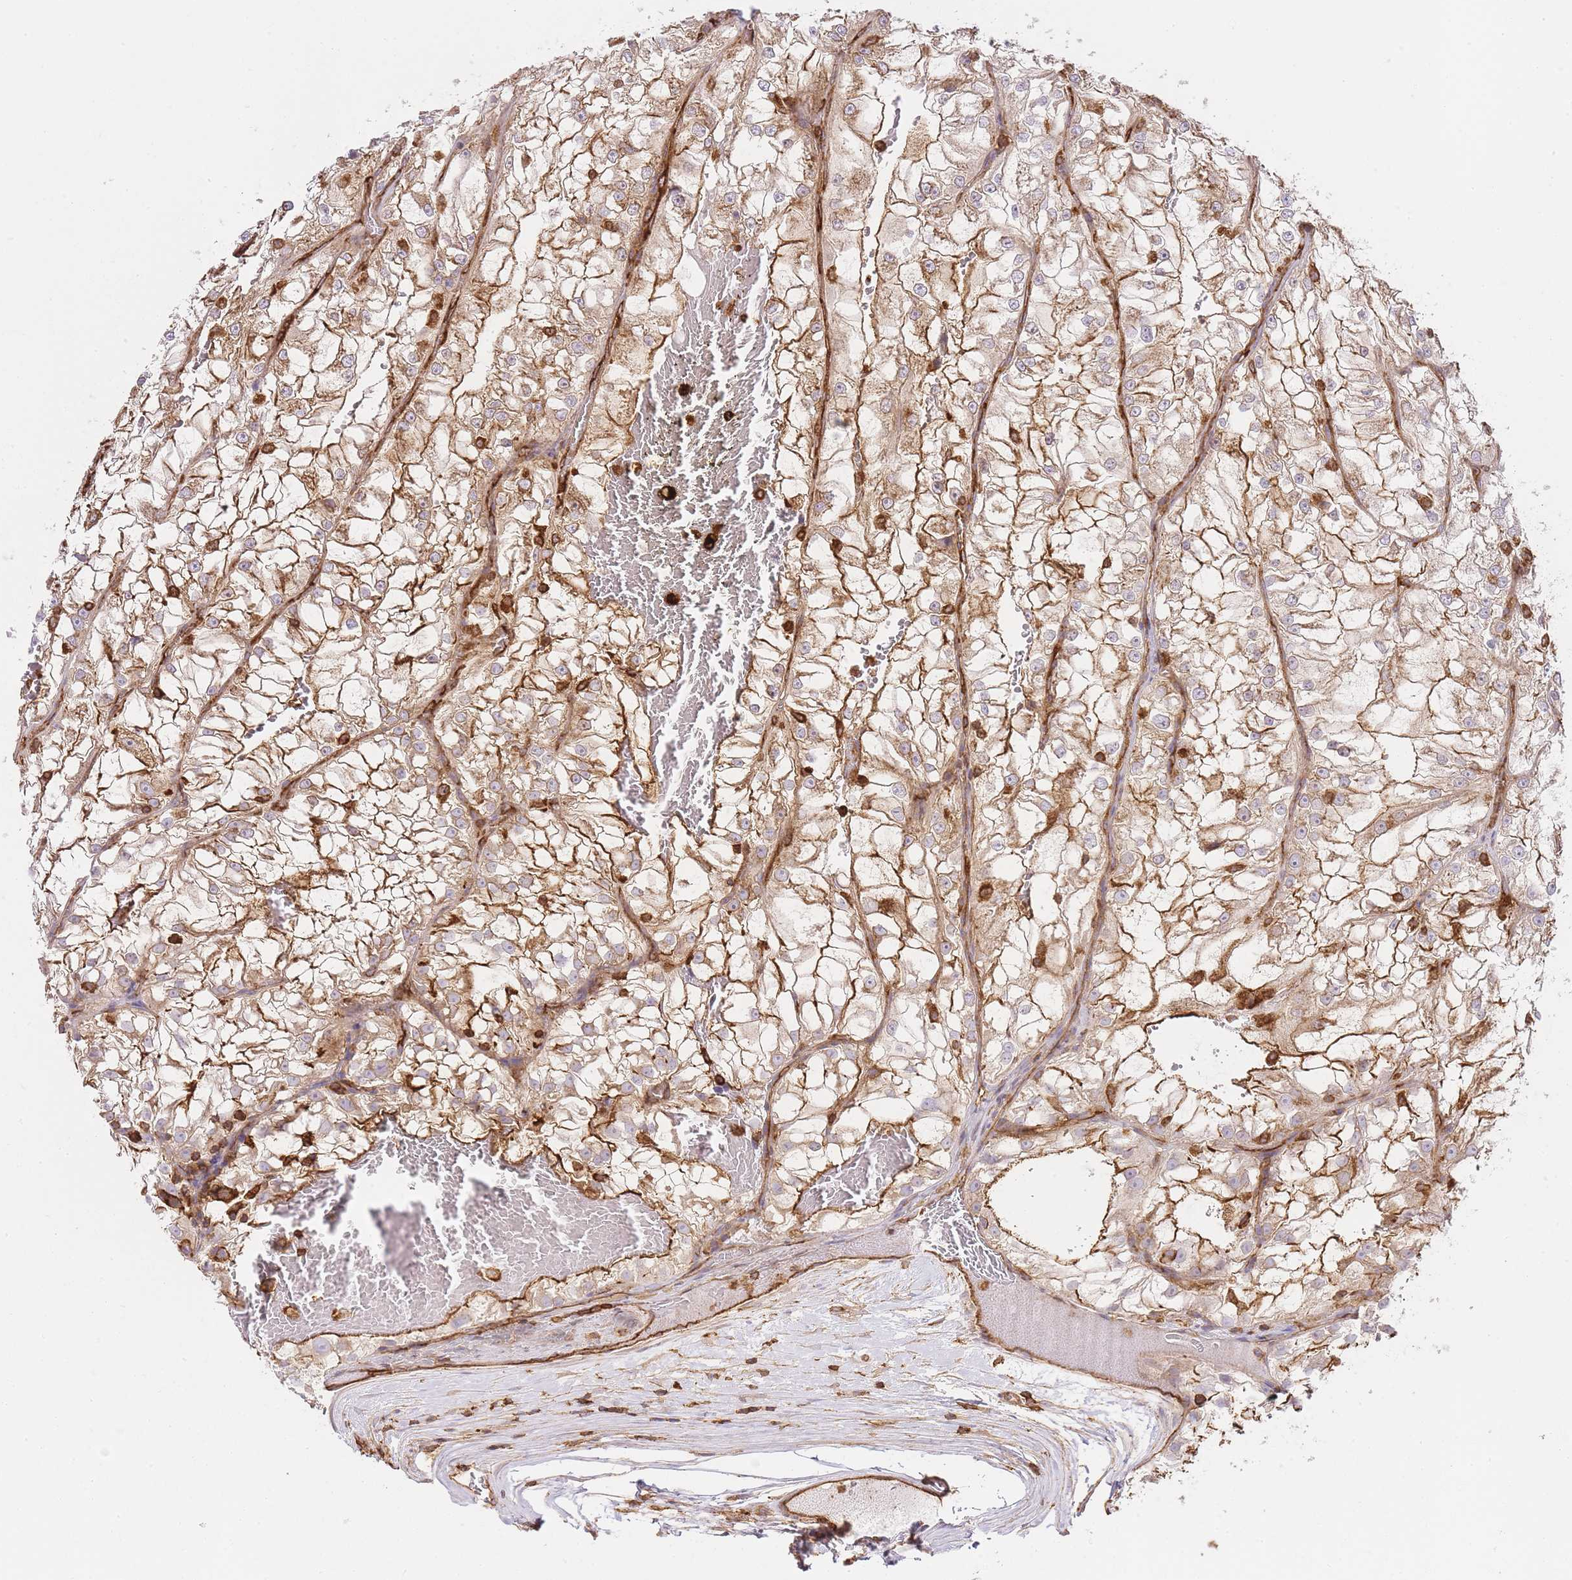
{"staining": {"intensity": "moderate", "quantity": ">75%", "location": "cytoplasmic/membranous"}, "tissue": "renal cancer", "cell_type": "Tumor cells", "image_type": "cancer", "snomed": [{"axis": "morphology", "description": "Adenocarcinoma, NOS"}, {"axis": "topography", "description": "Kidney"}], "caption": "Immunohistochemical staining of renal cancer (adenocarcinoma) shows moderate cytoplasmic/membranous protein positivity in approximately >75% of tumor cells.", "gene": "MSN", "patient": {"sex": "female", "age": 72}}